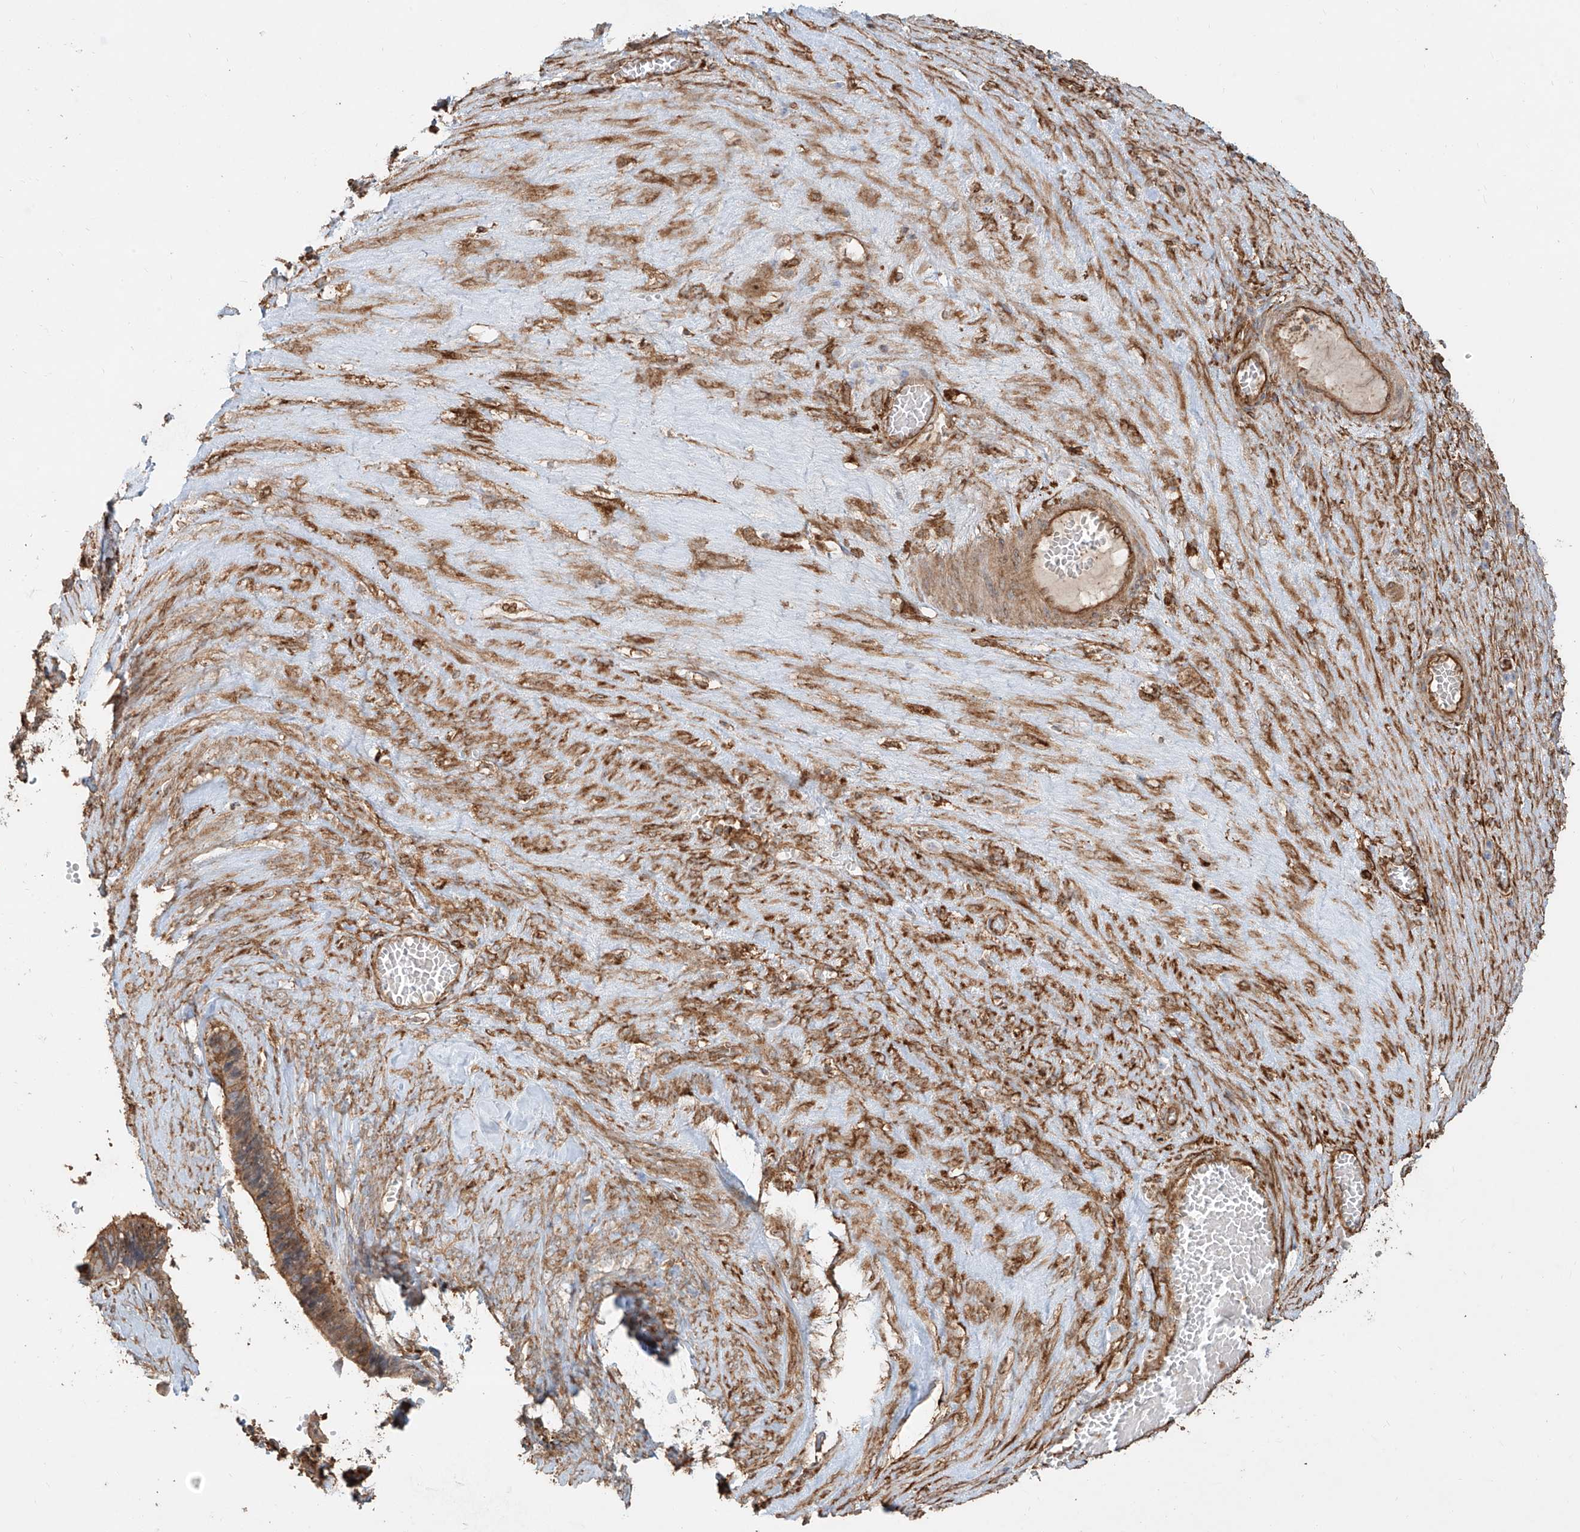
{"staining": {"intensity": "strong", "quantity": ">75%", "location": "cytoplasmic/membranous"}, "tissue": "ovarian cancer", "cell_type": "Tumor cells", "image_type": "cancer", "snomed": [{"axis": "morphology", "description": "Cystadenocarcinoma, serous, NOS"}, {"axis": "topography", "description": "Ovary"}], "caption": "Immunohistochemical staining of ovarian cancer shows high levels of strong cytoplasmic/membranous staining in about >75% of tumor cells.", "gene": "SNX9", "patient": {"sex": "female", "age": 56}}